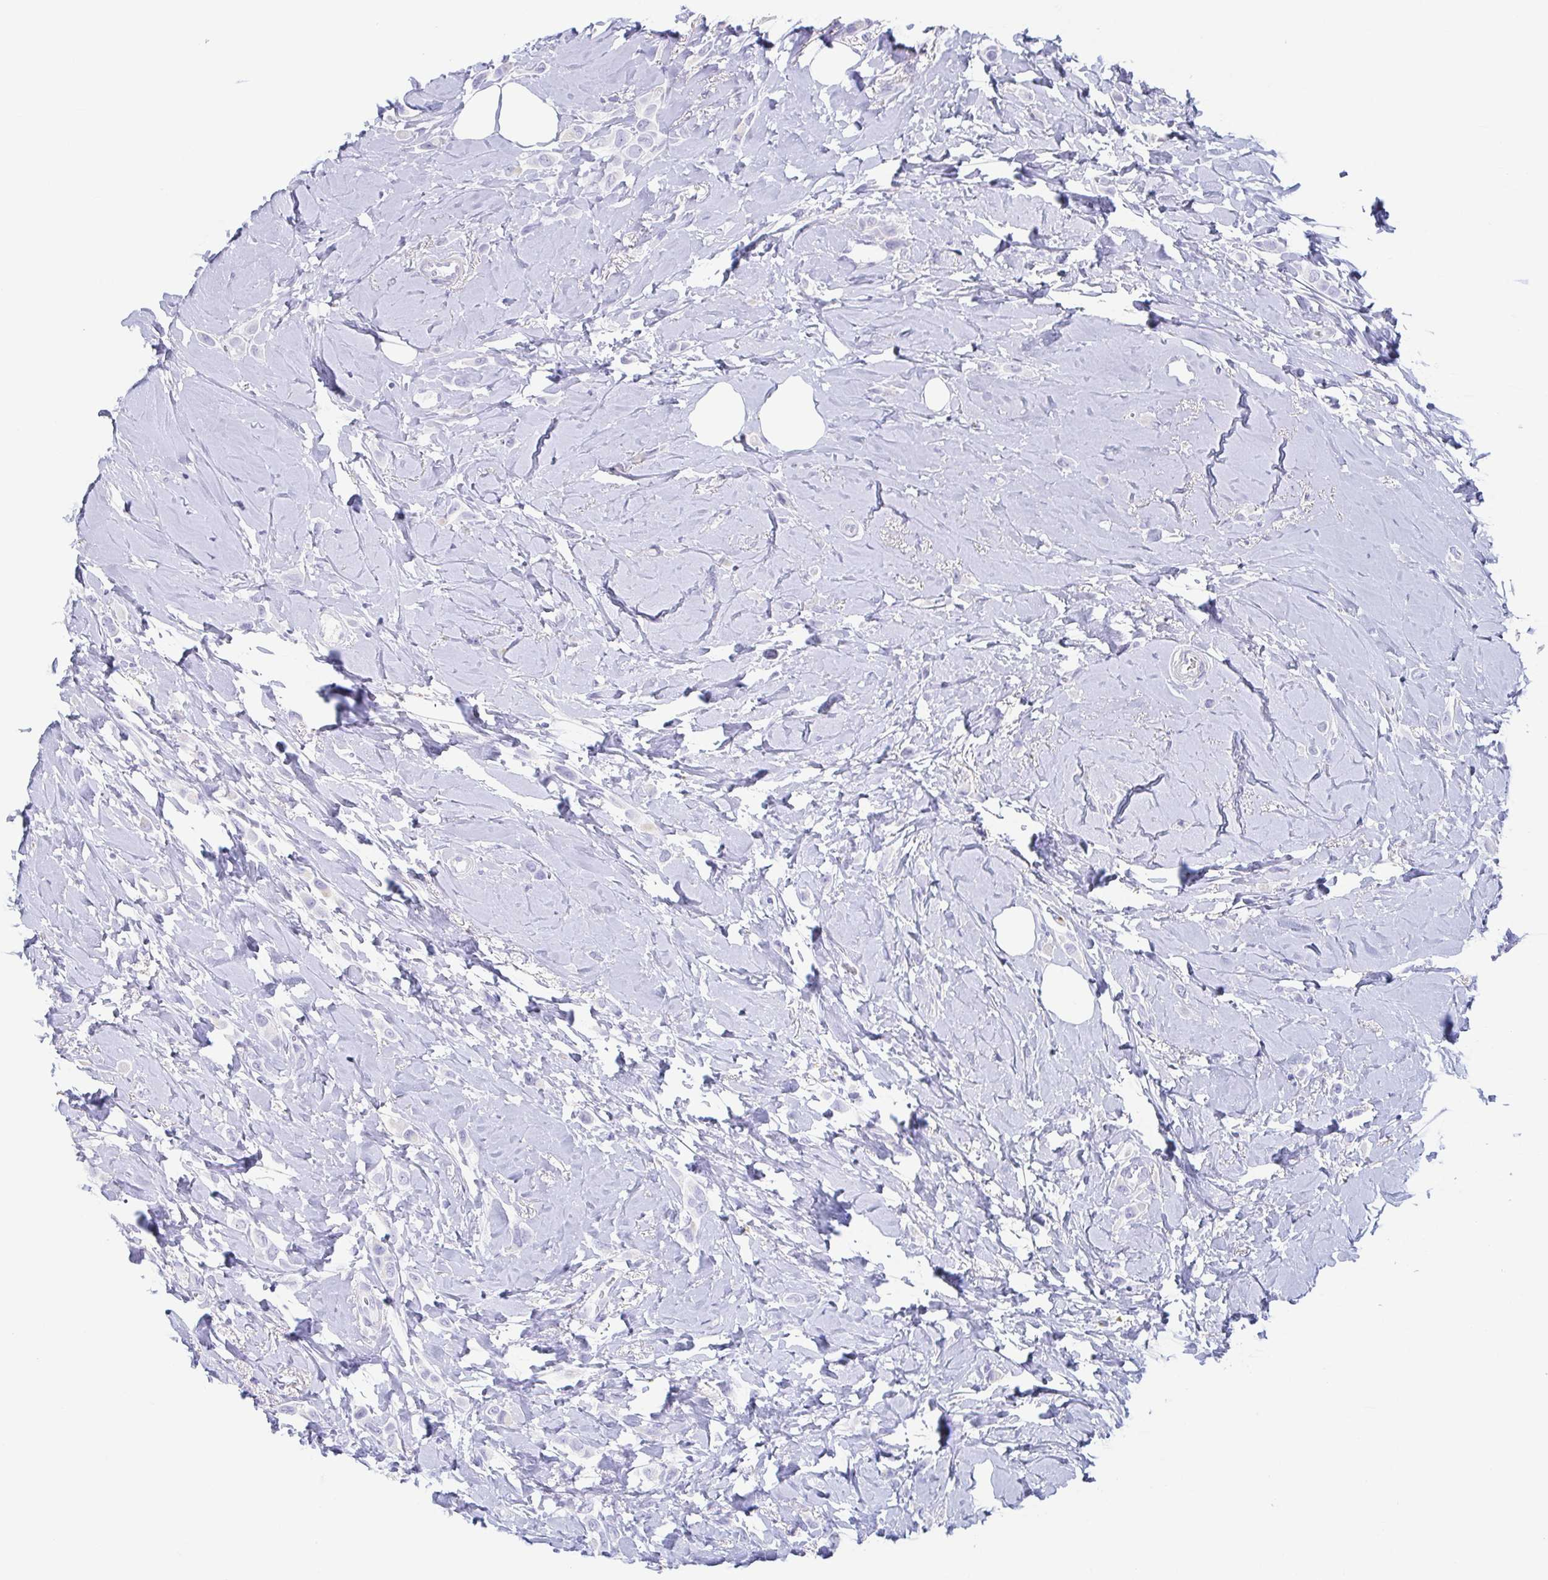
{"staining": {"intensity": "negative", "quantity": "none", "location": "none"}, "tissue": "breast cancer", "cell_type": "Tumor cells", "image_type": "cancer", "snomed": [{"axis": "morphology", "description": "Lobular carcinoma"}, {"axis": "topography", "description": "Breast"}], "caption": "Tumor cells are negative for protein expression in human breast lobular carcinoma.", "gene": "TAGLN3", "patient": {"sex": "female", "age": 66}}